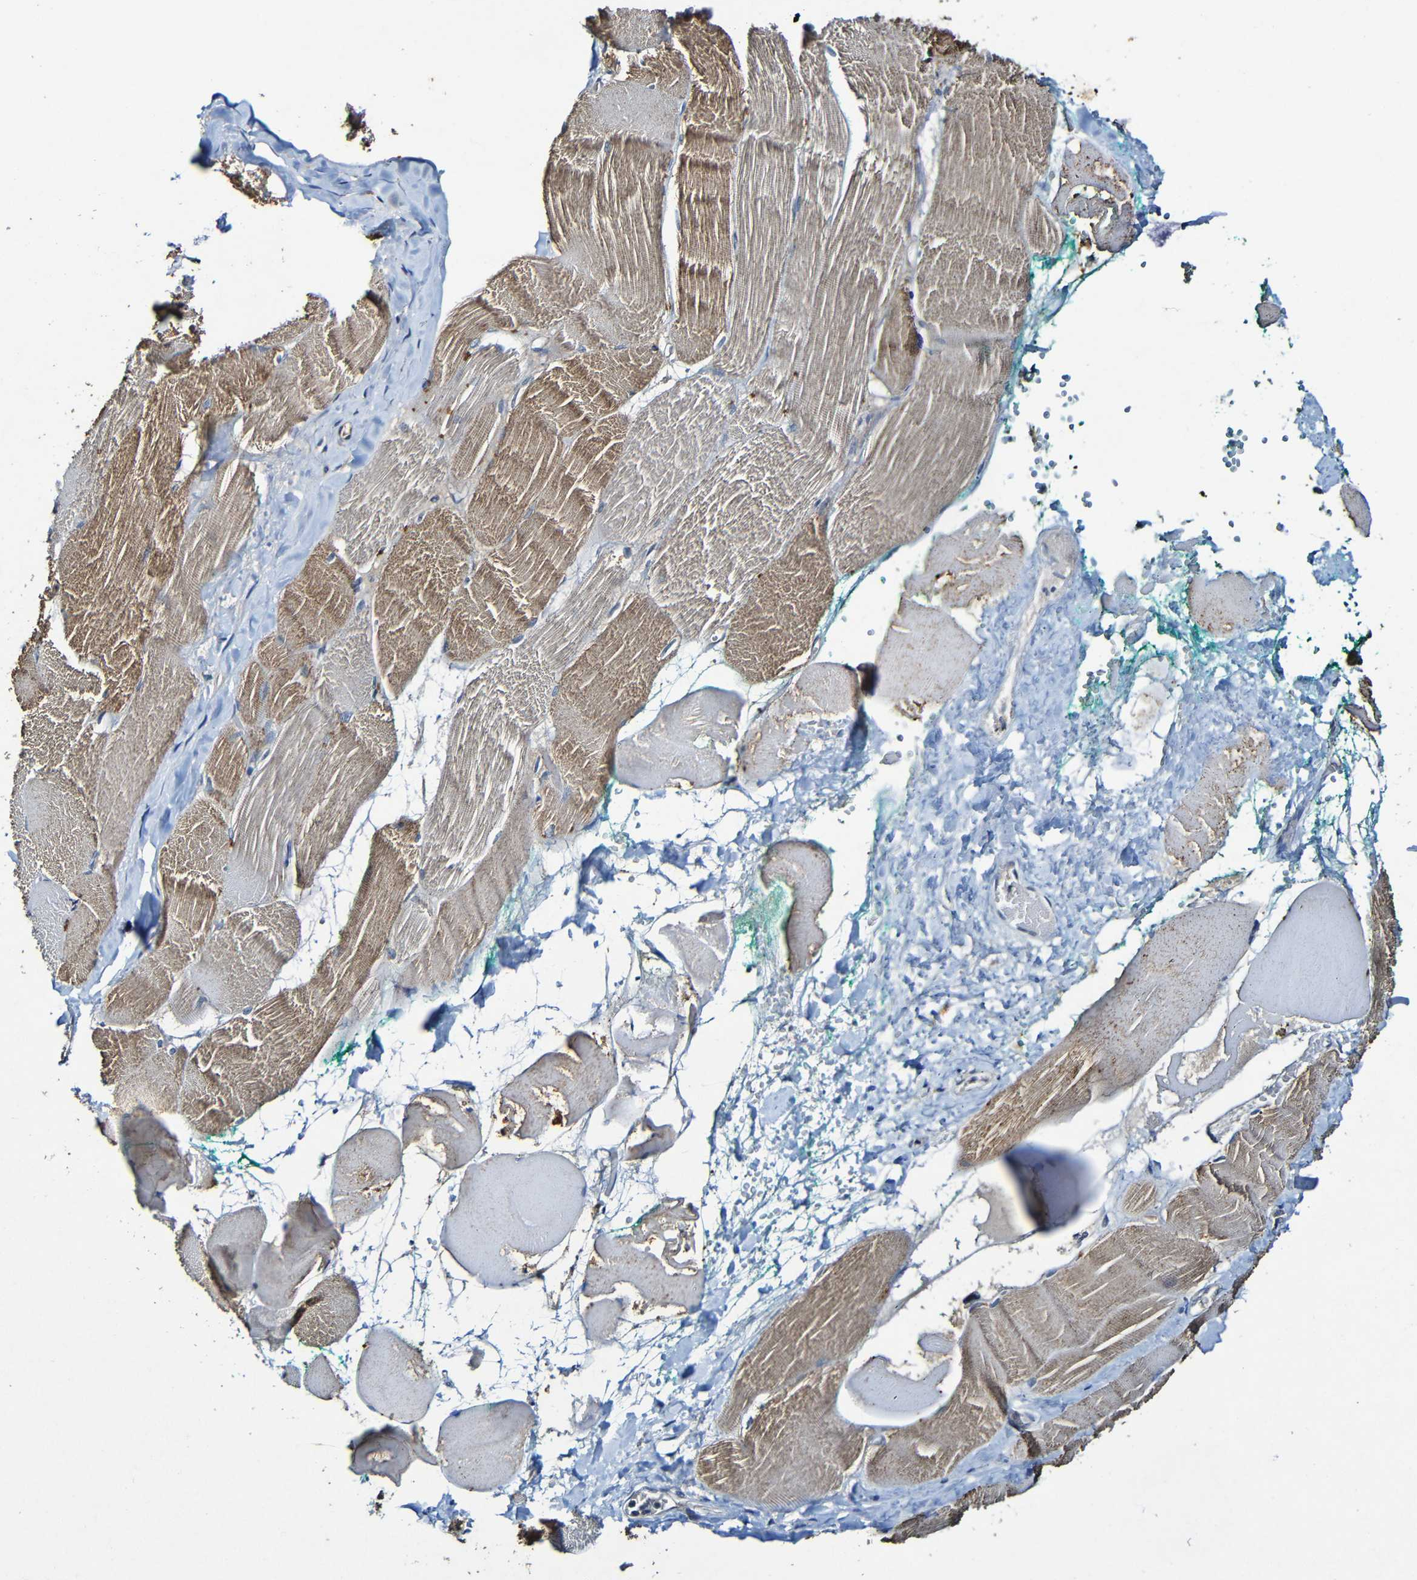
{"staining": {"intensity": "weak", "quantity": "25%-75%", "location": "cytoplasmic/membranous"}, "tissue": "skeletal muscle", "cell_type": "Myocytes", "image_type": "normal", "snomed": [{"axis": "morphology", "description": "Normal tissue, NOS"}, {"axis": "morphology", "description": "Squamous cell carcinoma, NOS"}, {"axis": "topography", "description": "Skeletal muscle"}], "caption": "This image reveals unremarkable skeletal muscle stained with immunohistochemistry (IHC) to label a protein in brown. The cytoplasmic/membranous of myocytes show weak positivity for the protein. Nuclei are counter-stained blue.", "gene": "LRRC70", "patient": {"sex": "male", "age": 51}}